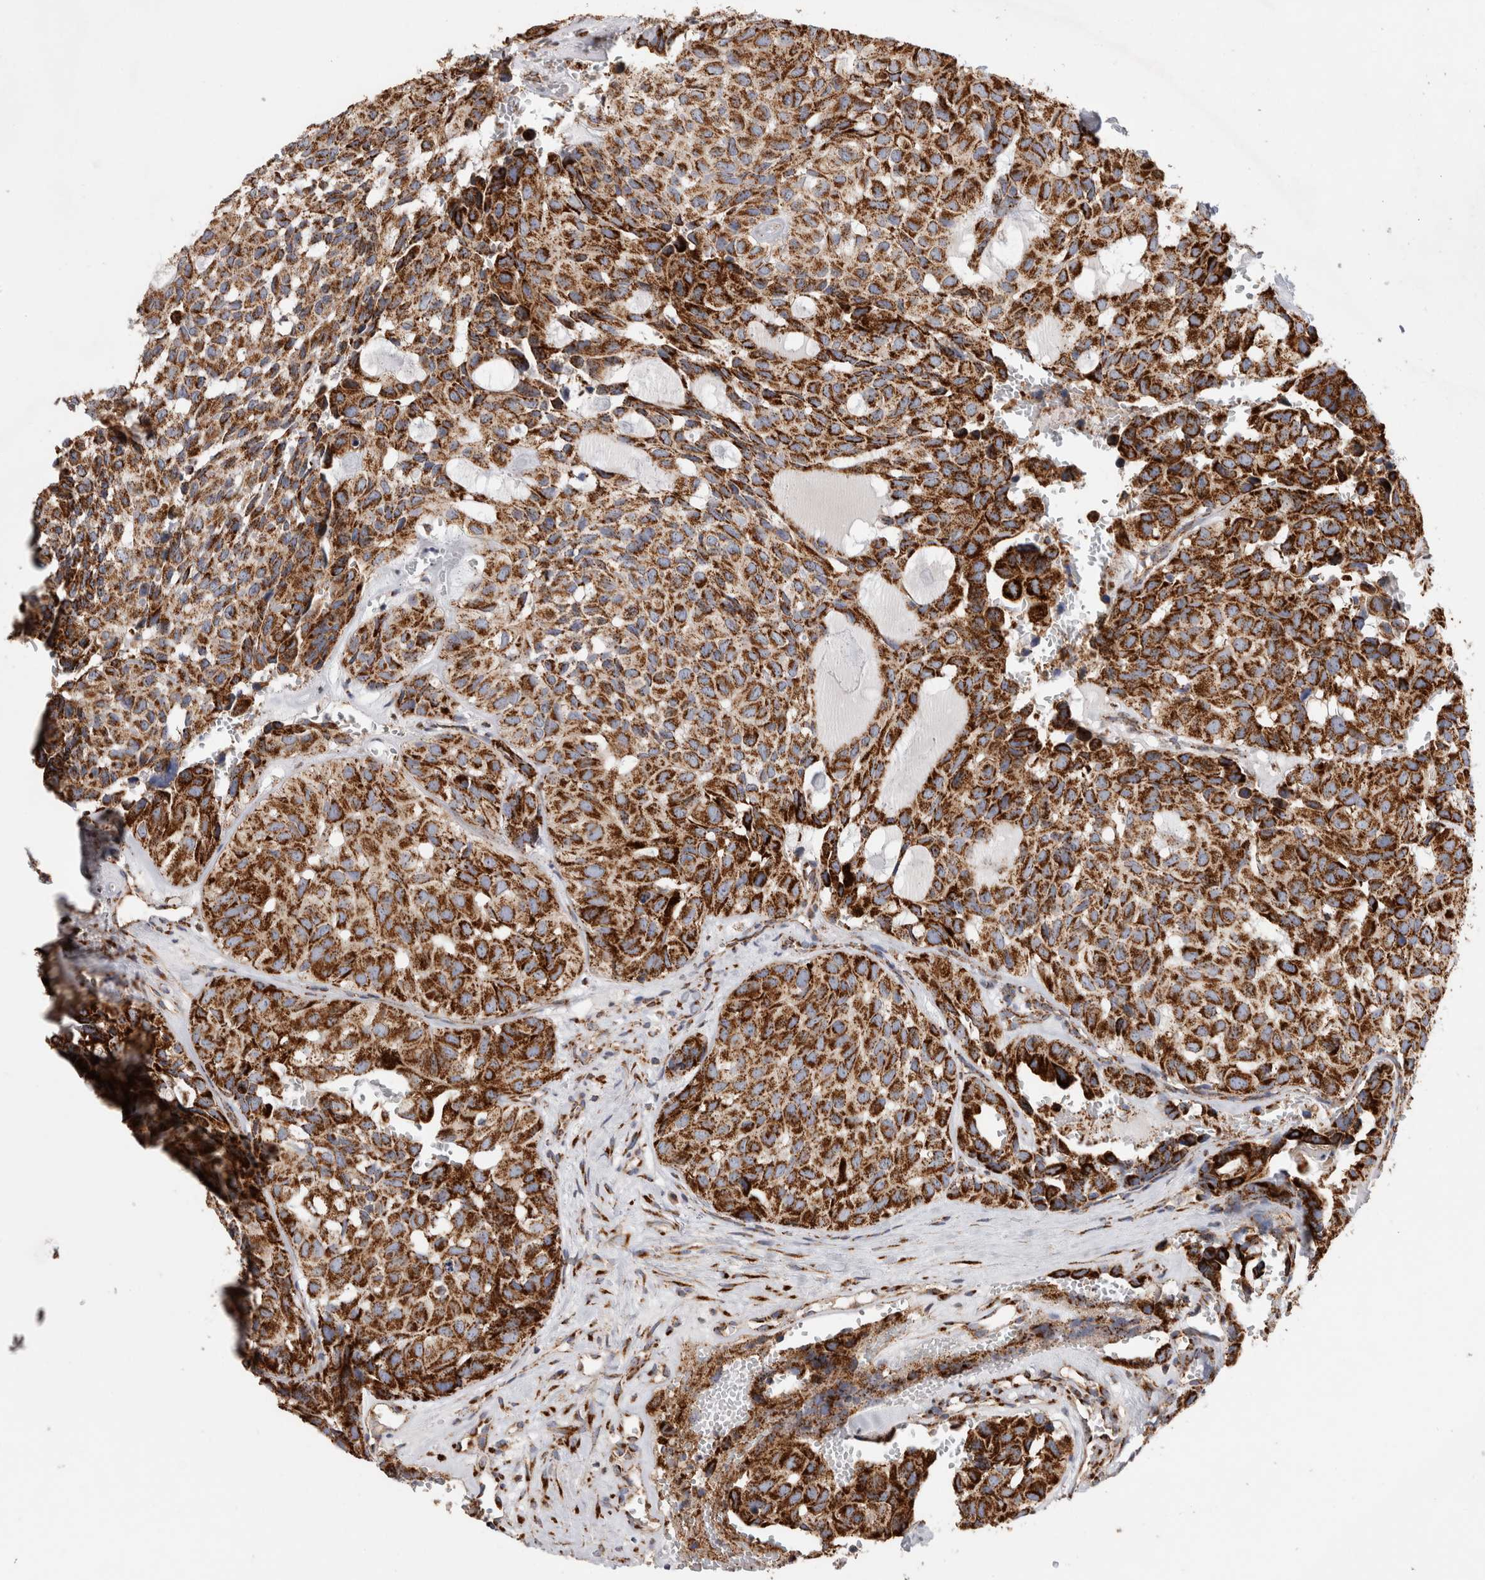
{"staining": {"intensity": "strong", "quantity": ">75%", "location": "cytoplasmic/membranous"}, "tissue": "head and neck cancer", "cell_type": "Tumor cells", "image_type": "cancer", "snomed": [{"axis": "morphology", "description": "Adenocarcinoma, NOS"}, {"axis": "topography", "description": "Salivary gland, NOS"}, {"axis": "topography", "description": "Head-Neck"}], "caption": "A brown stain highlights strong cytoplasmic/membranous staining of a protein in human head and neck cancer (adenocarcinoma) tumor cells. The staining is performed using DAB (3,3'-diaminobenzidine) brown chromogen to label protein expression. The nuclei are counter-stained blue using hematoxylin.", "gene": "IARS2", "patient": {"sex": "female", "age": 76}}